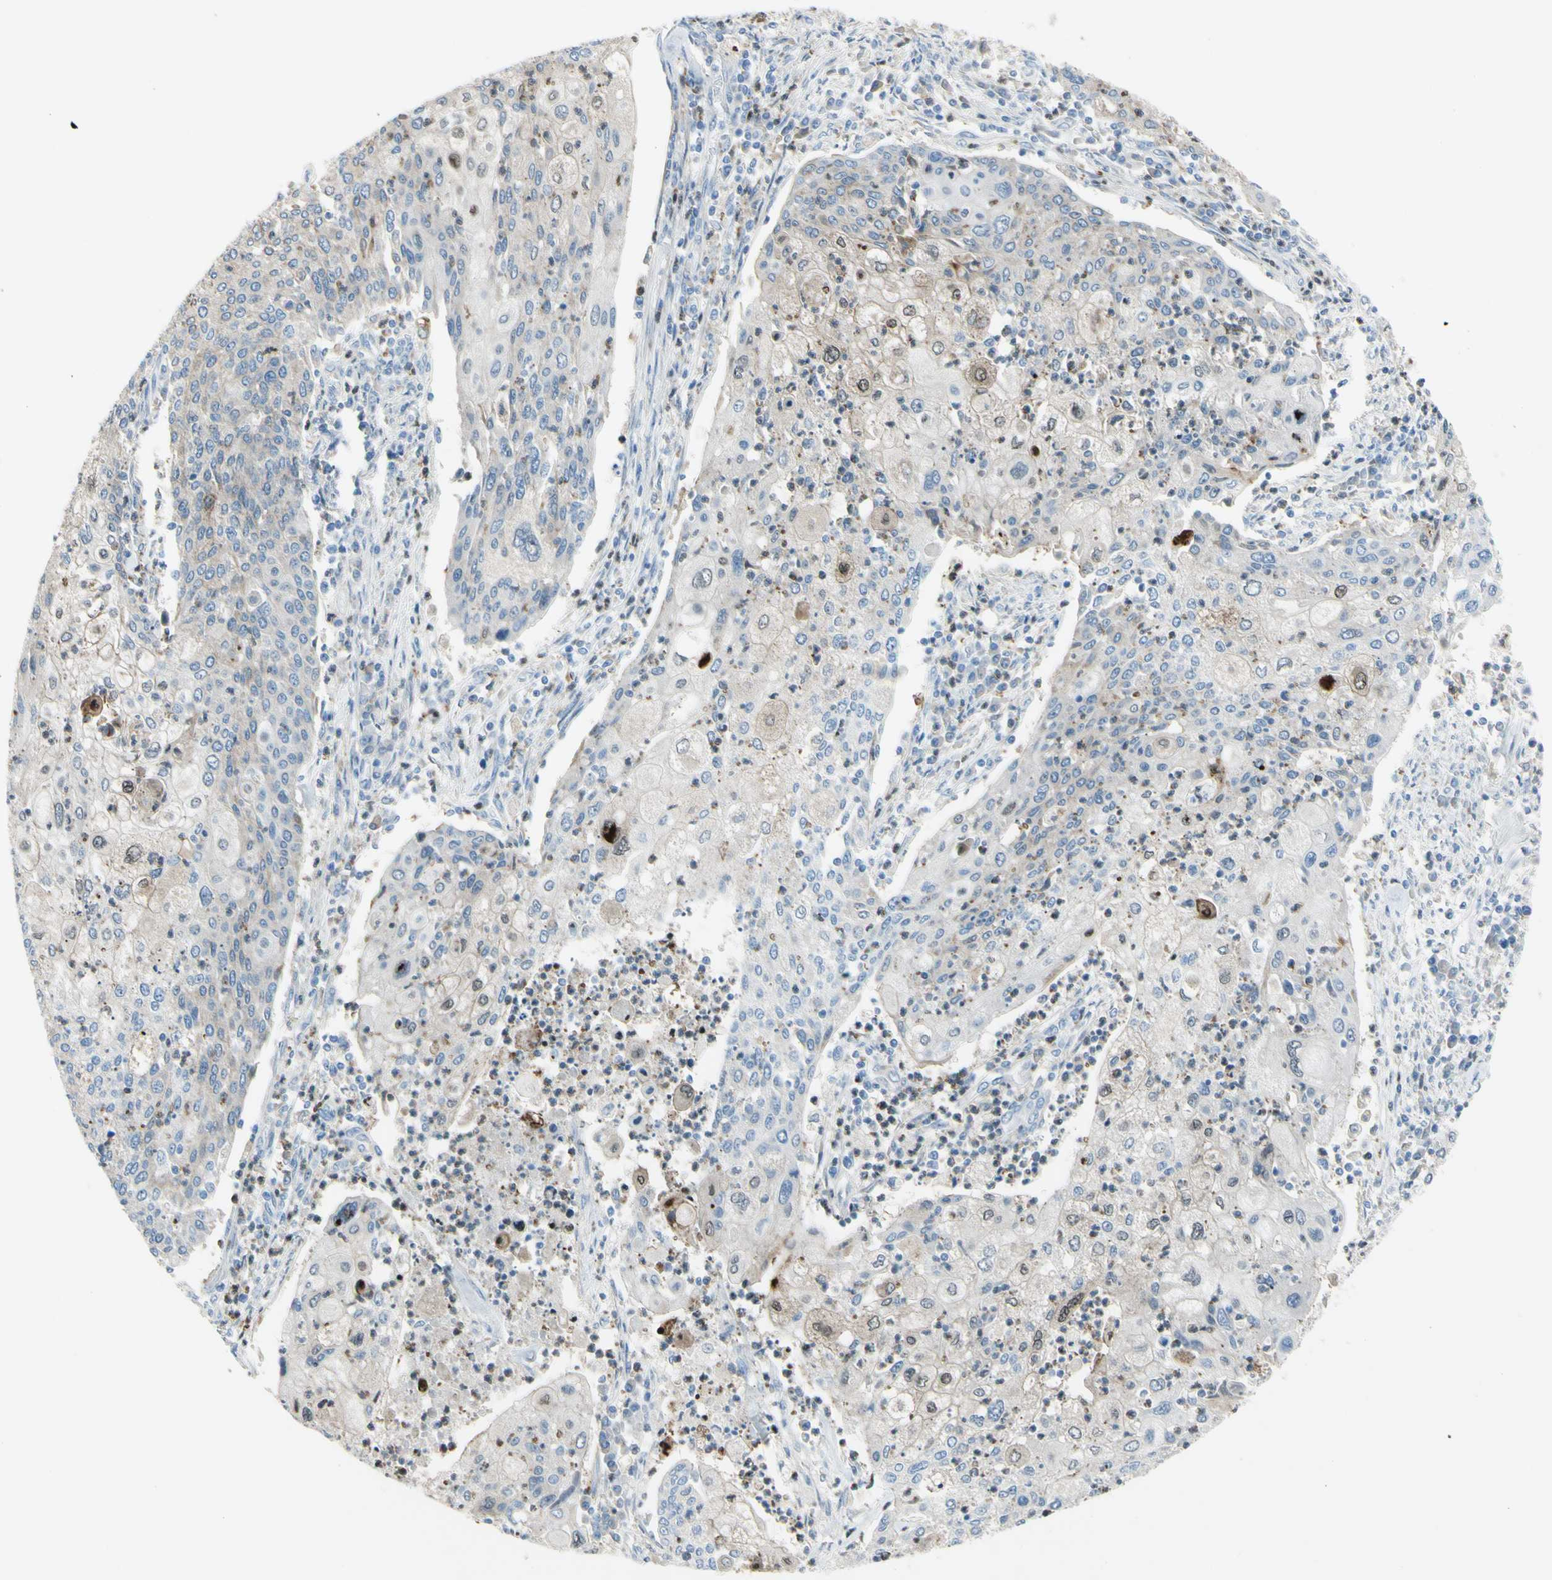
{"staining": {"intensity": "weak", "quantity": "<25%", "location": "cytoplasmic/membranous"}, "tissue": "cervical cancer", "cell_type": "Tumor cells", "image_type": "cancer", "snomed": [{"axis": "morphology", "description": "Squamous cell carcinoma, NOS"}, {"axis": "topography", "description": "Cervix"}], "caption": "Tumor cells are negative for brown protein staining in cervical cancer. (Brightfield microscopy of DAB IHC at high magnification).", "gene": "ZNF557", "patient": {"sex": "female", "age": 40}}